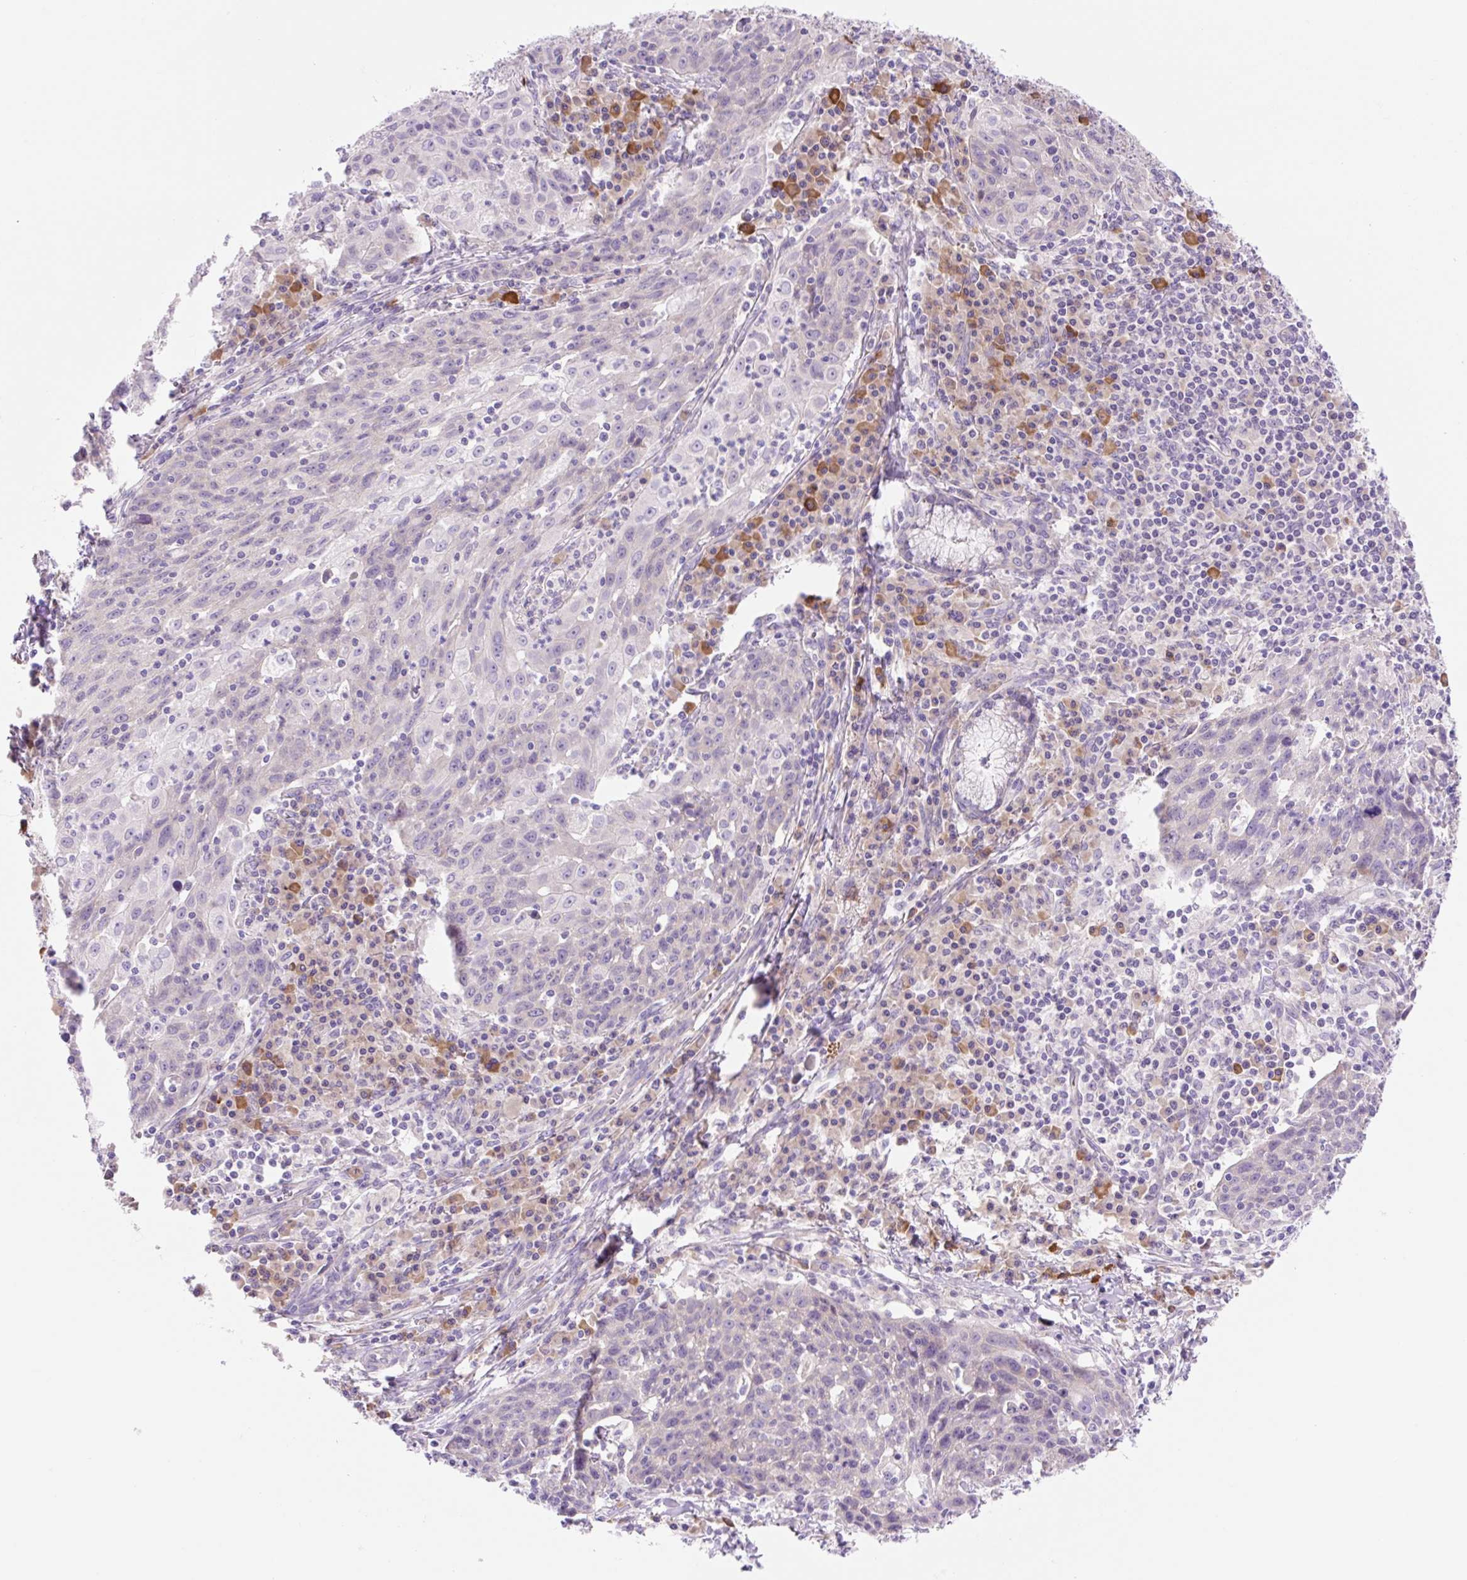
{"staining": {"intensity": "negative", "quantity": "none", "location": "none"}, "tissue": "lung cancer", "cell_type": "Tumor cells", "image_type": "cancer", "snomed": [{"axis": "morphology", "description": "Squamous cell carcinoma, NOS"}, {"axis": "morphology", "description": "Squamous cell carcinoma, metastatic, NOS"}, {"axis": "topography", "description": "Bronchus"}, {"axis": "topography", "description": "Lung"}], "caption": "This histopathology image is of lung cancer (squamous cell carcinoma) stained with immunohistochemistry (IHC) to label a protein in brown with the nuclei are counter-stained blue. There is no staining in tumor cells.", "gene": "CELF6", "patient": {"sex": "male", "age": 62}}